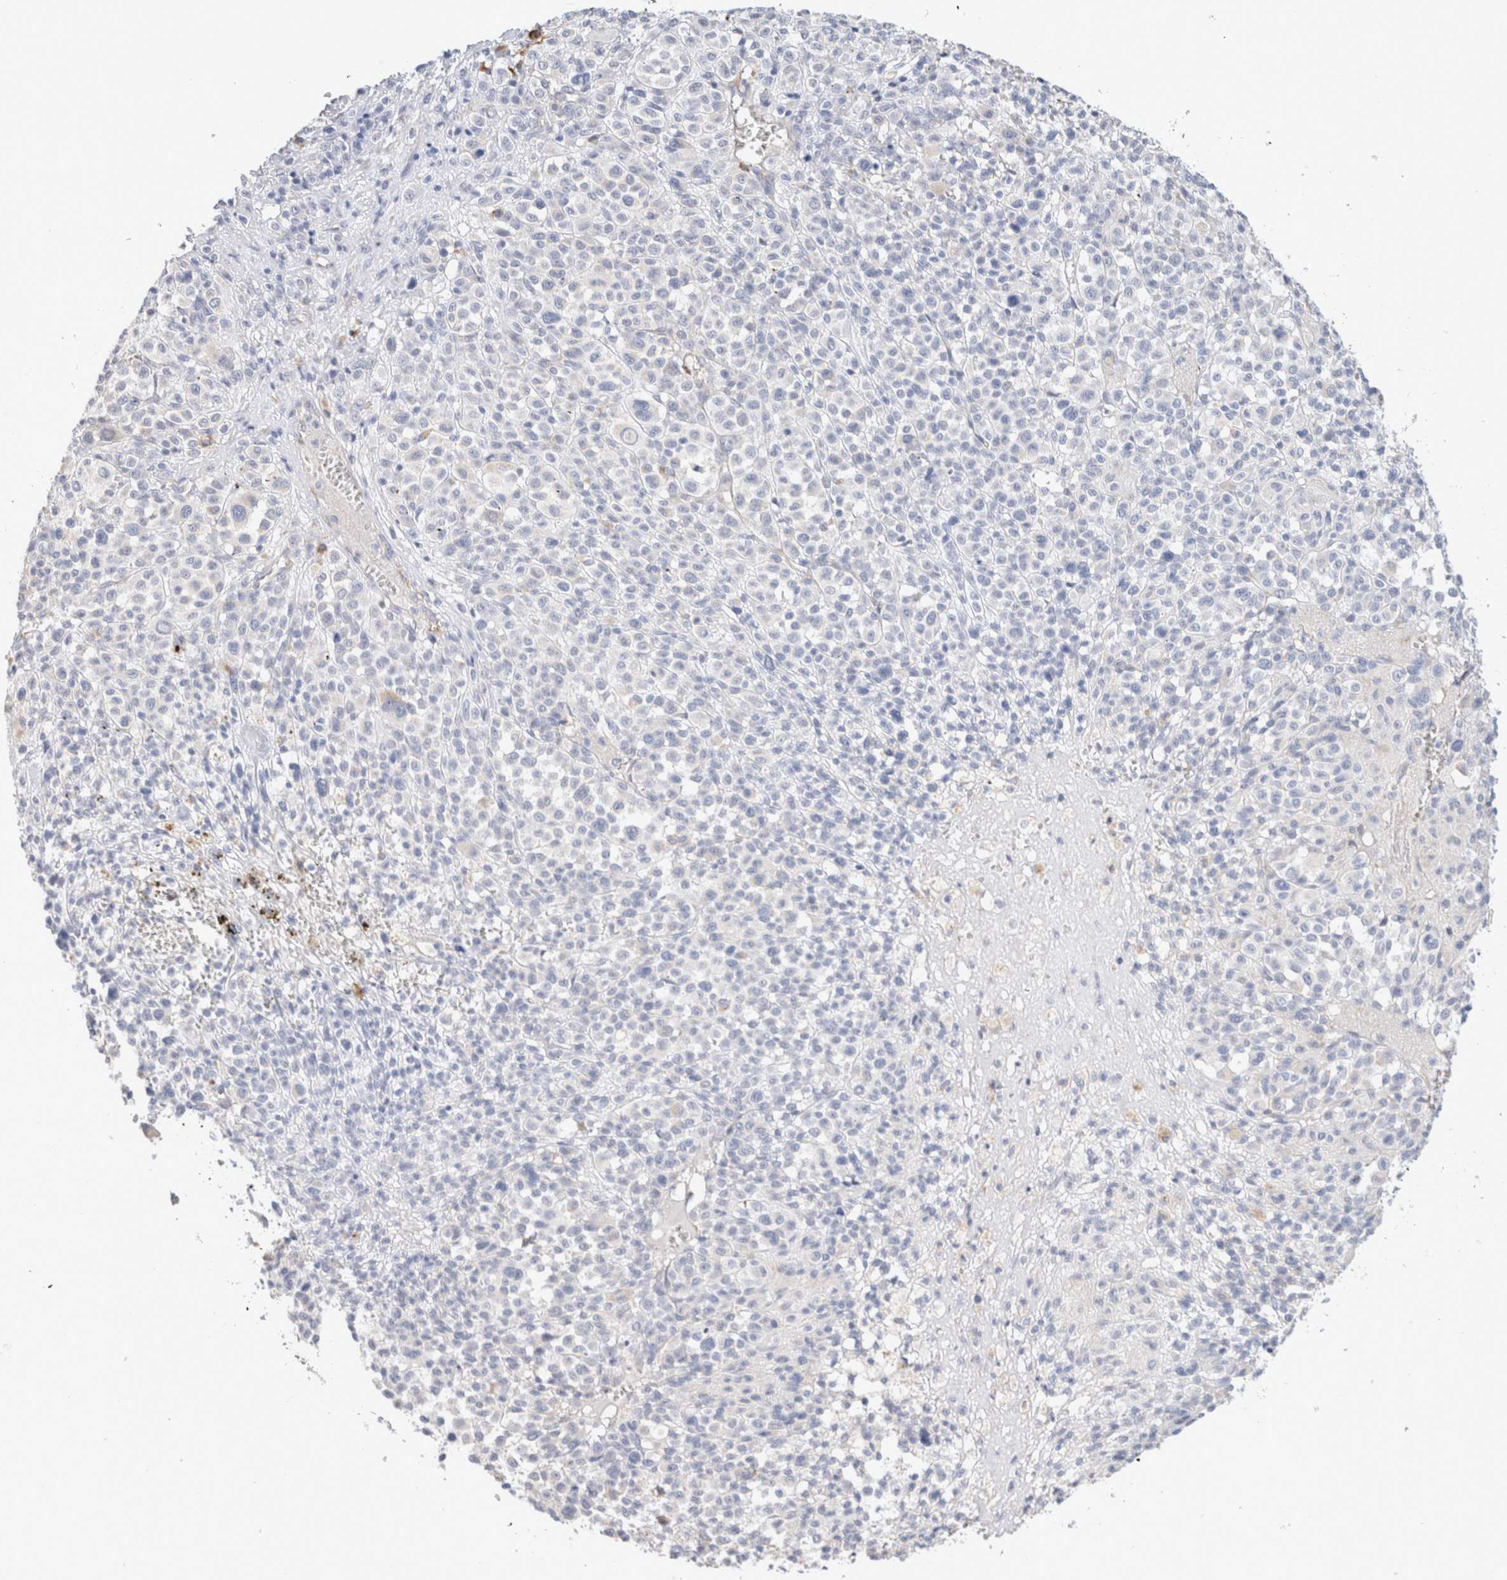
{"staining": {"intensity": "negative", "quantity": "none", "location": "none"}, "tissue": "melanoma", "cell_type": "Tumor cells", "image_type": "cancer", "snomed": [{"axis": "morphology", "description": "Malignant melanoma, Metastatic site"}, {"axis": "topography", "description": "Skin"}], "caption": "High power microscopy micrograph of an IHC image of malignant melanoma (metastatic site), revealing no significant expression in tumor cells. The staining was performed using DAB to visualize the protein expression in brown, while the nuclei were stained in blue with hematoxylin (Magnification: 20x).", "gene": "GADD45G", "patient": {"sex": "female", "age": 74}}